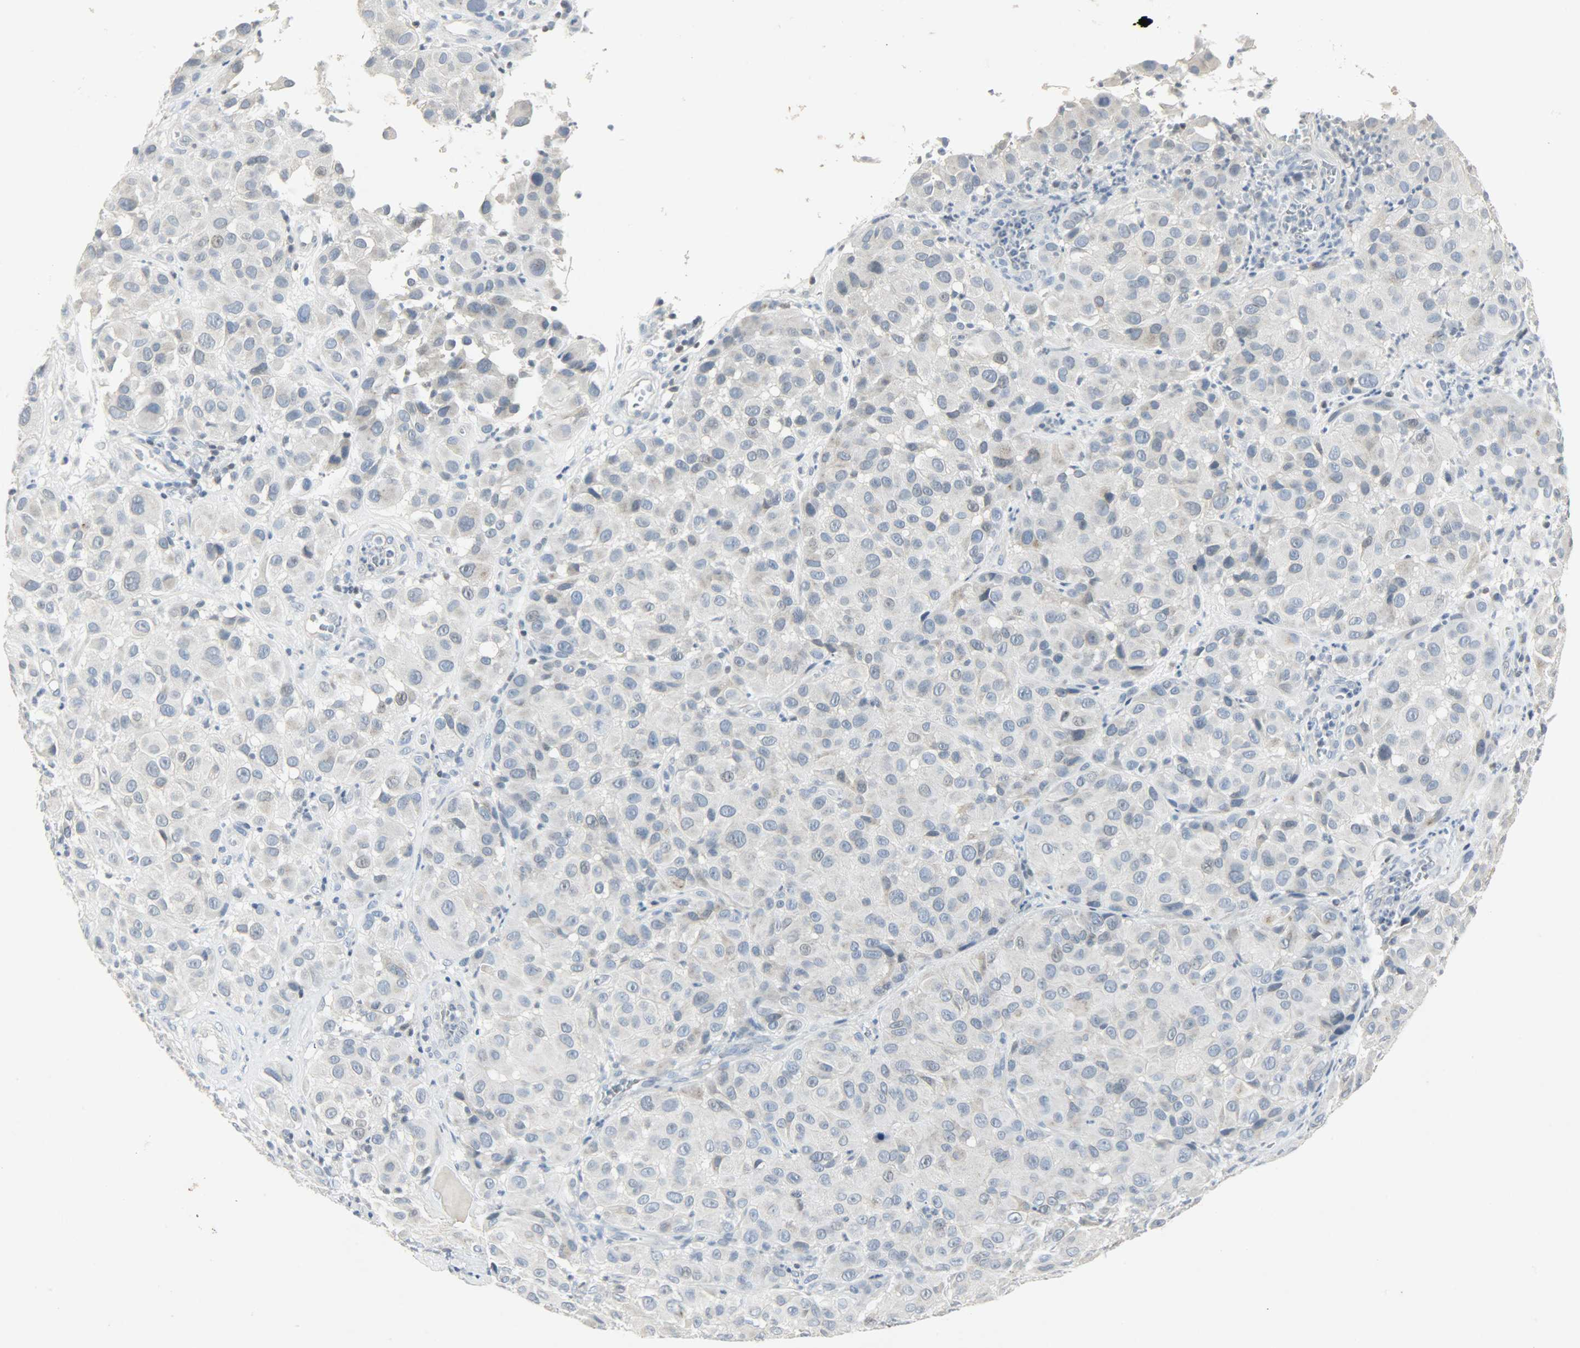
{"staining": {"intensity": "weak", "quantity": "<25%", "location": "cytoplasmic/membranous,nuclear"}, "tissue": "melanoma", "cell_type": "Tumor cells", "image_type": "cancer", "snomed": [{"axis": "morphology", "description": "Malignant melanoma, NOS"}, {"axis": "topography", "description": "Skin"}], "caption": "Tumor cells show no significant protein staining in melanoma.", "gene": "CAMK4", "patient": {"sex": "female", "age": 21}}